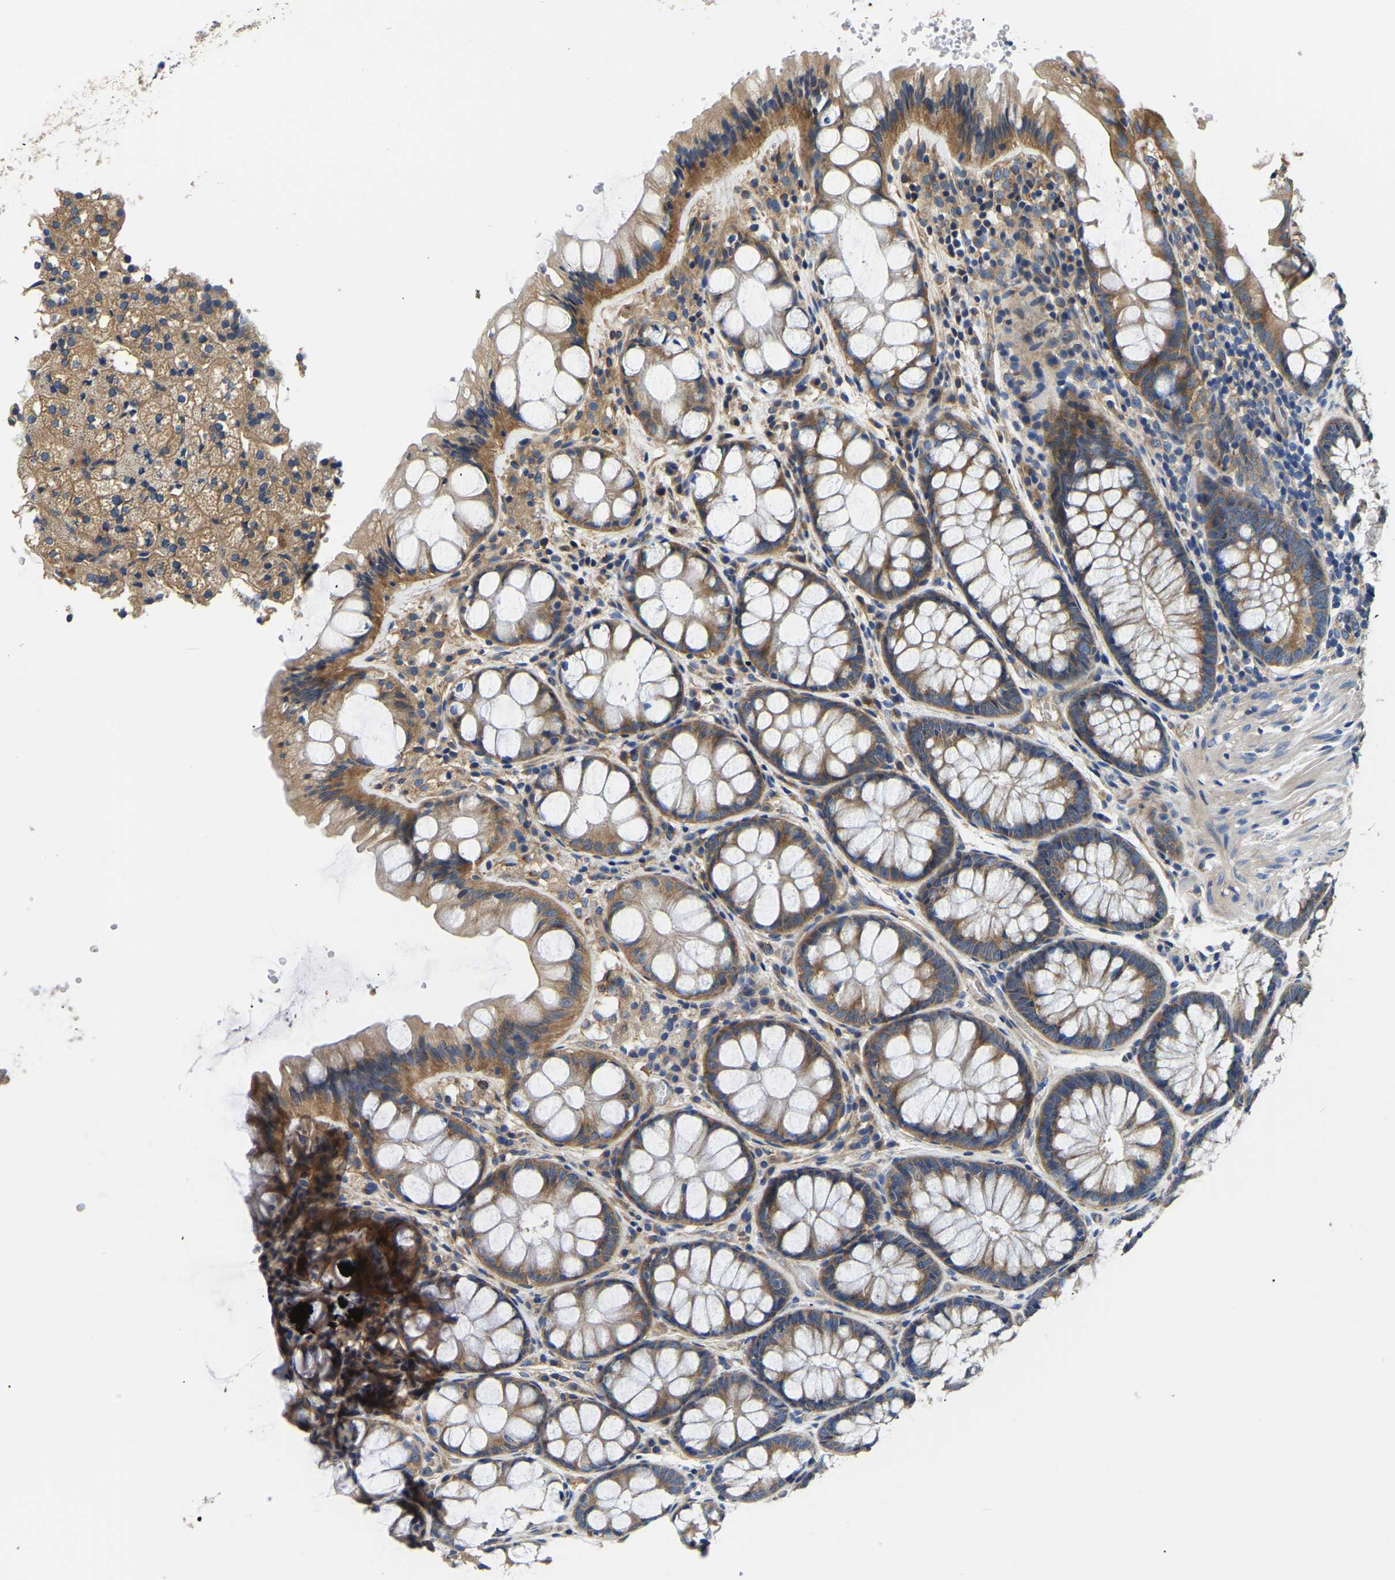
{"staining": {"intensity": "weak", "quantity": ">75%", "location": "cytoplasmic/membranous"}, "tissue": "colon", "cell_type": "Endothelial cells", "image_type": "normal", "snomed": [{"axis": "morphology", "description": "Normal tissue, NOS"}, {"axis": "topography", "description": "Colon"}], "caption": "IHC (DAB) staining of benign colon displays weak cytoplasmic/membranous protein positivity in about >75% of endothelial cells. (IHC, brightfield microscopy, high magnification).", "gene": "CSDE1", "patient": {"sex": "male", "age": 47}}